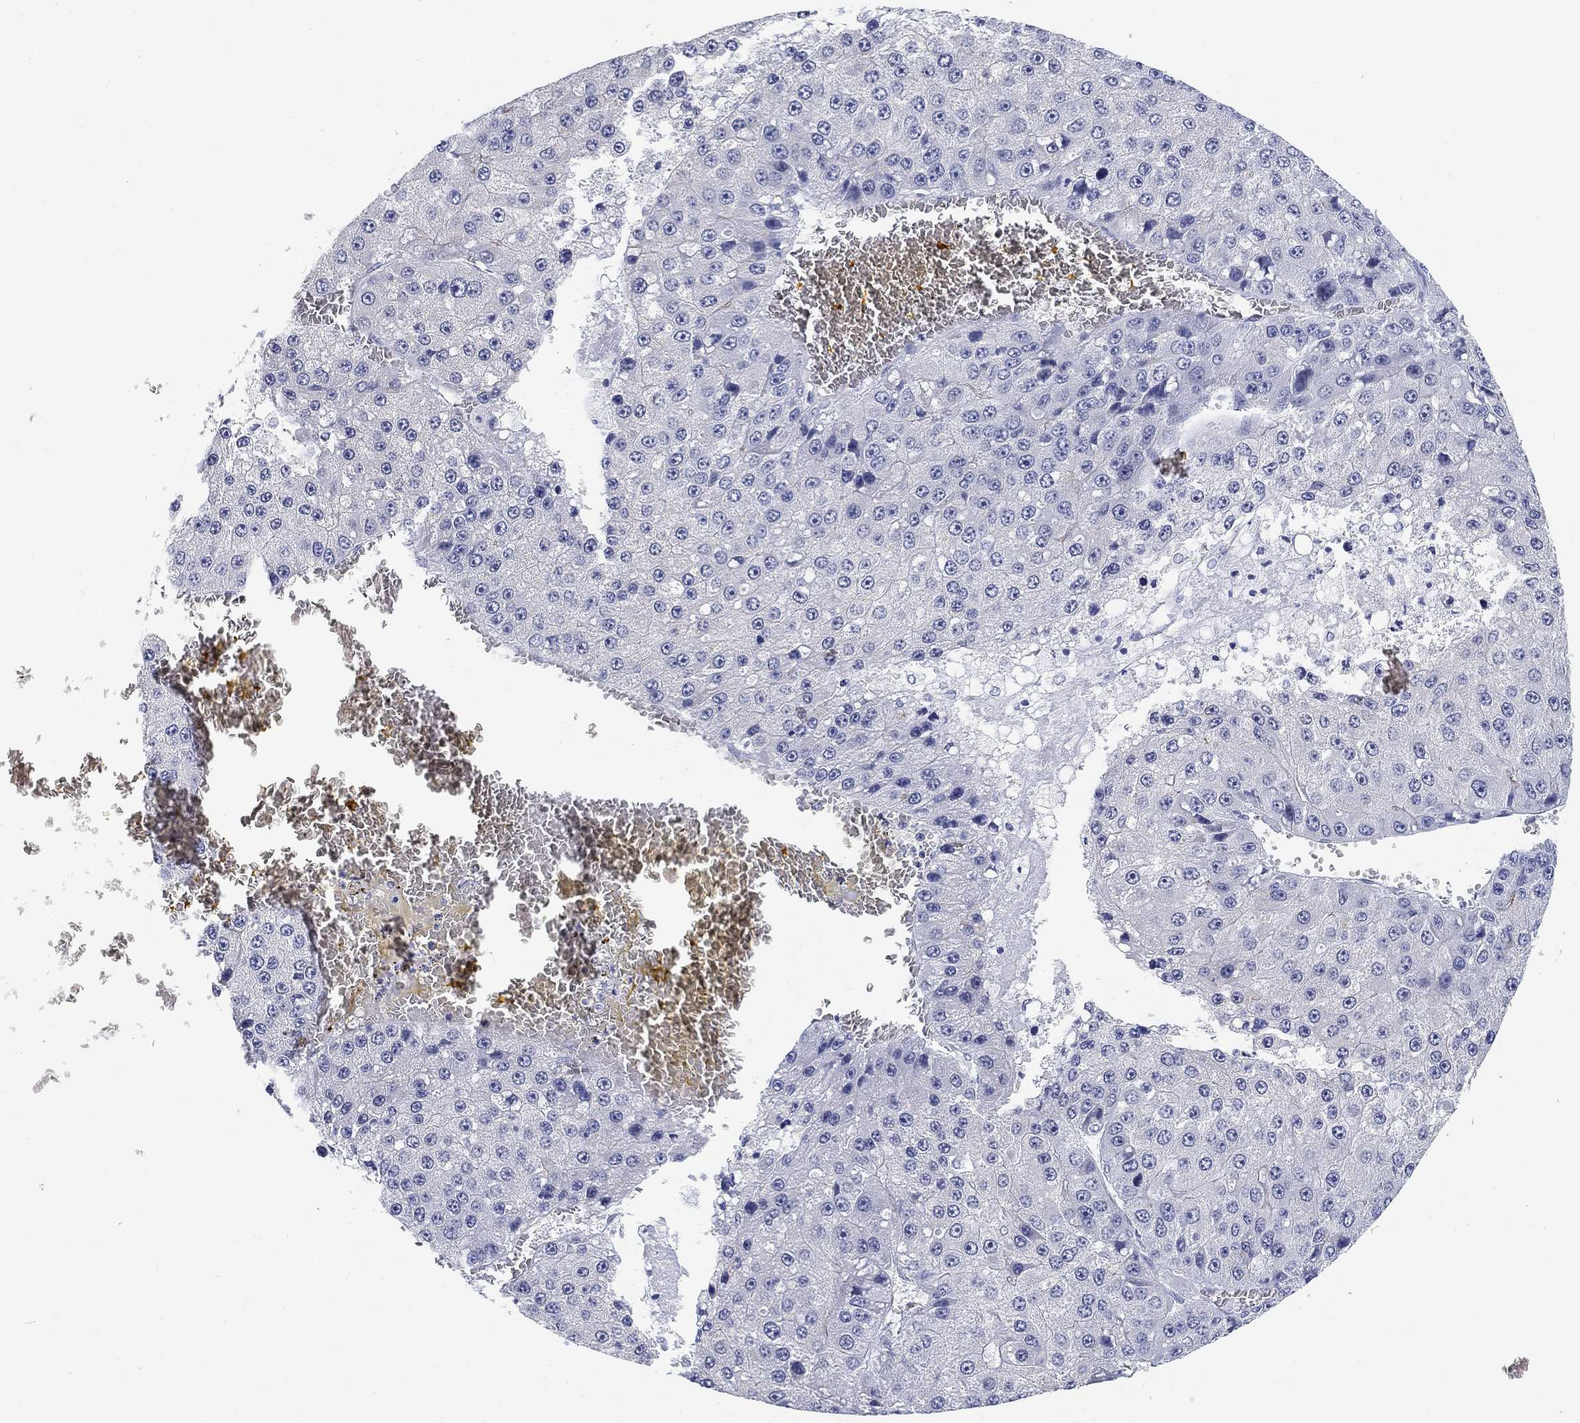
{"staining": {"intensity": "negative", "quantity": "none", "location": "none"}, "tissue": "liver cancer", "cell_type": "Tumor cells", "image_type": "cancer", "snomed": [{"axis": "morphology", "description": "Carcinoma, Hepatocellular, NOS"}, {"axis": "topography", "description": "Liver"}], "caption": "This is an immunohistochemistry (IHC) micrograph of human liver hepatocellular carcinoma. There is no staining in tumor cells.", "gene": "CLUL1", "patient": {"sex": "female", "age": 73}}